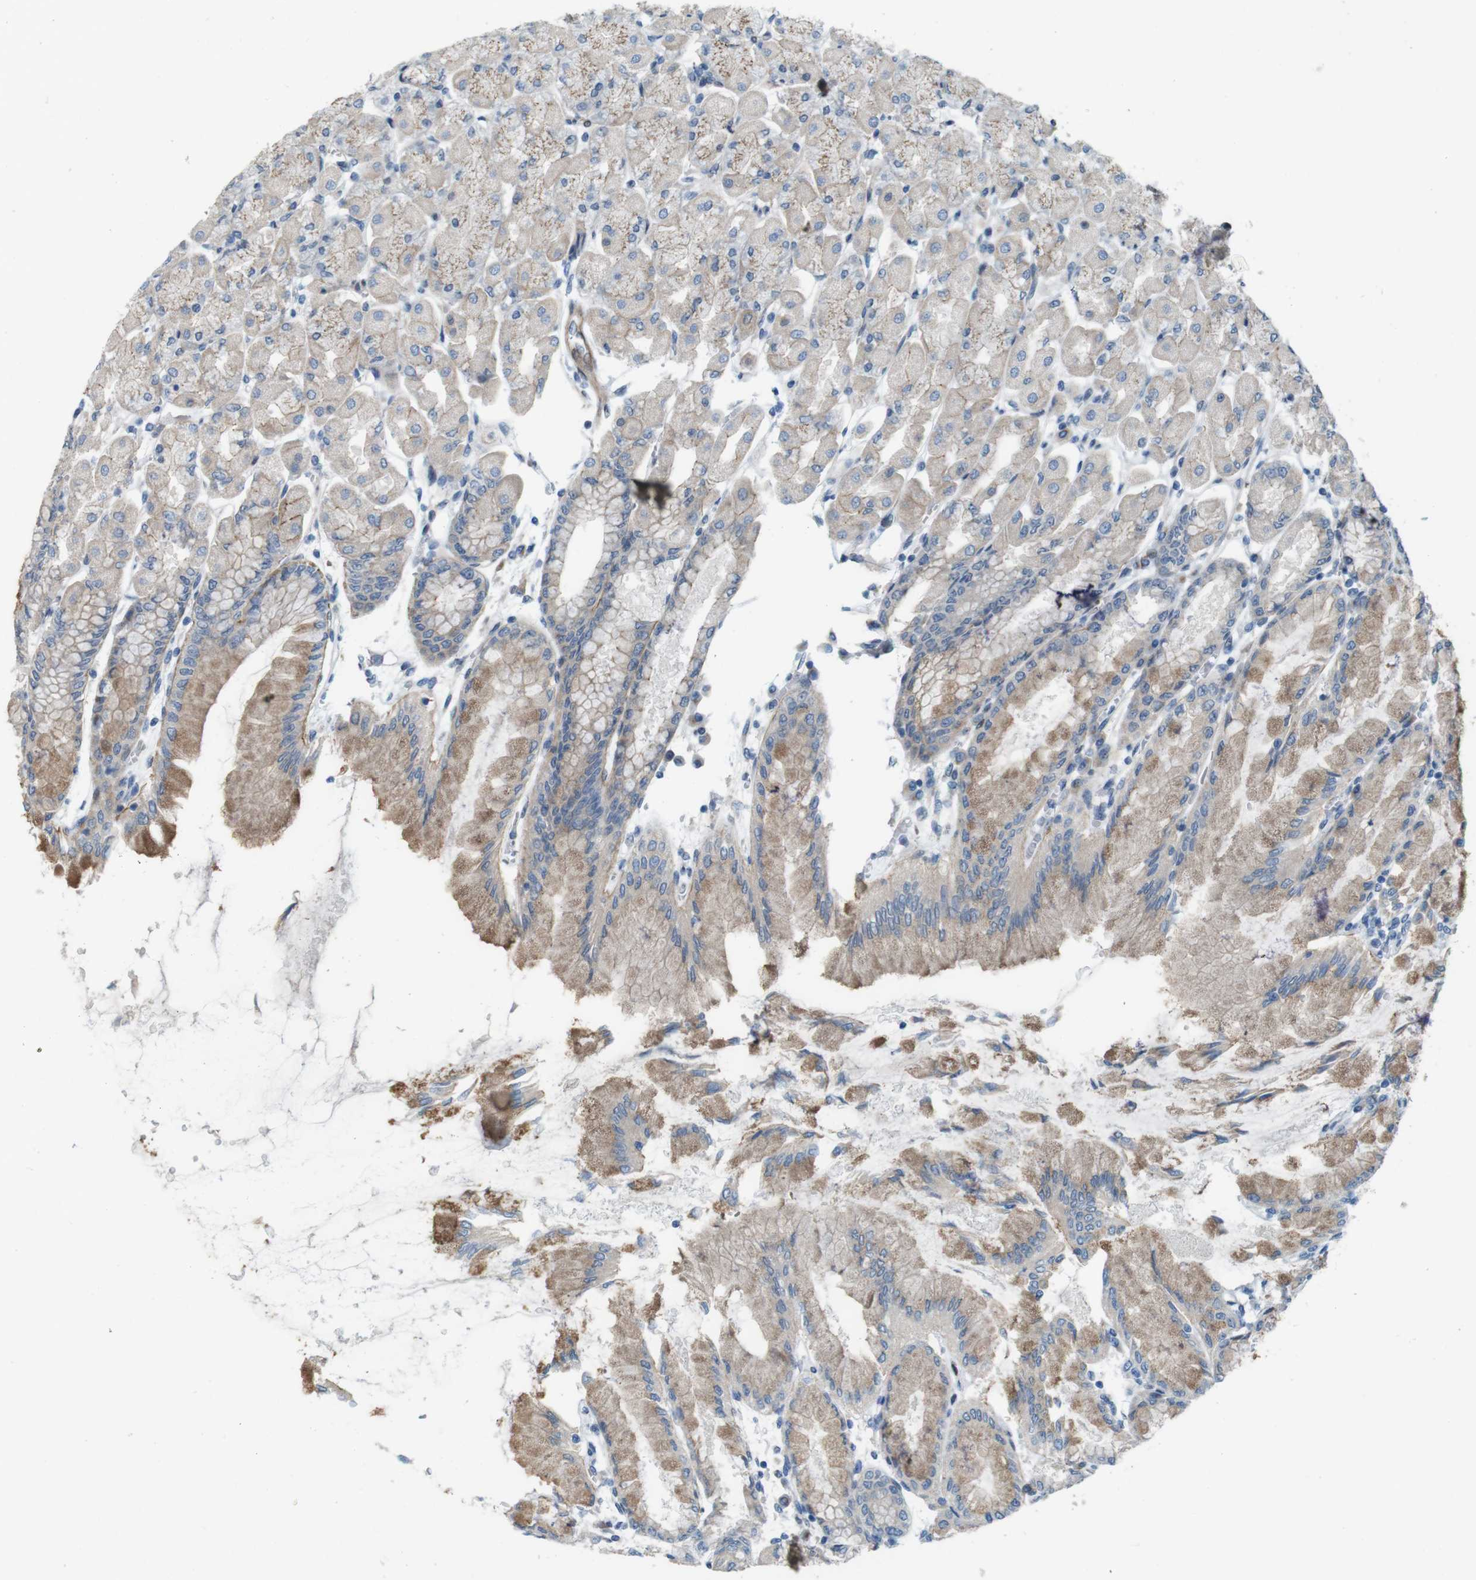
{"staining": {"intensity": "moderate", "quantity": "25%-75%", "location": "cytoplasmic/membranous"}, "tissue": "stomach", "cell_type": "Glandular cells", "image_type": "normal", "snomed": [{"axis": "morphology", "description": "Normal tissue, NOS"}, {"axis": "topography", "description": "Stomach, upper"}], "caption": "High-magnification brightfield microscopy of normal stomach stained with DAB (brown) and counterstained with hematoxylin (blue). glandular cells exhibit moderate cytoplasmic/membranous staining is identified in about25%-75% of cells.", "gene": "SKI", "patient": {"sex": "female", "age": 56}}